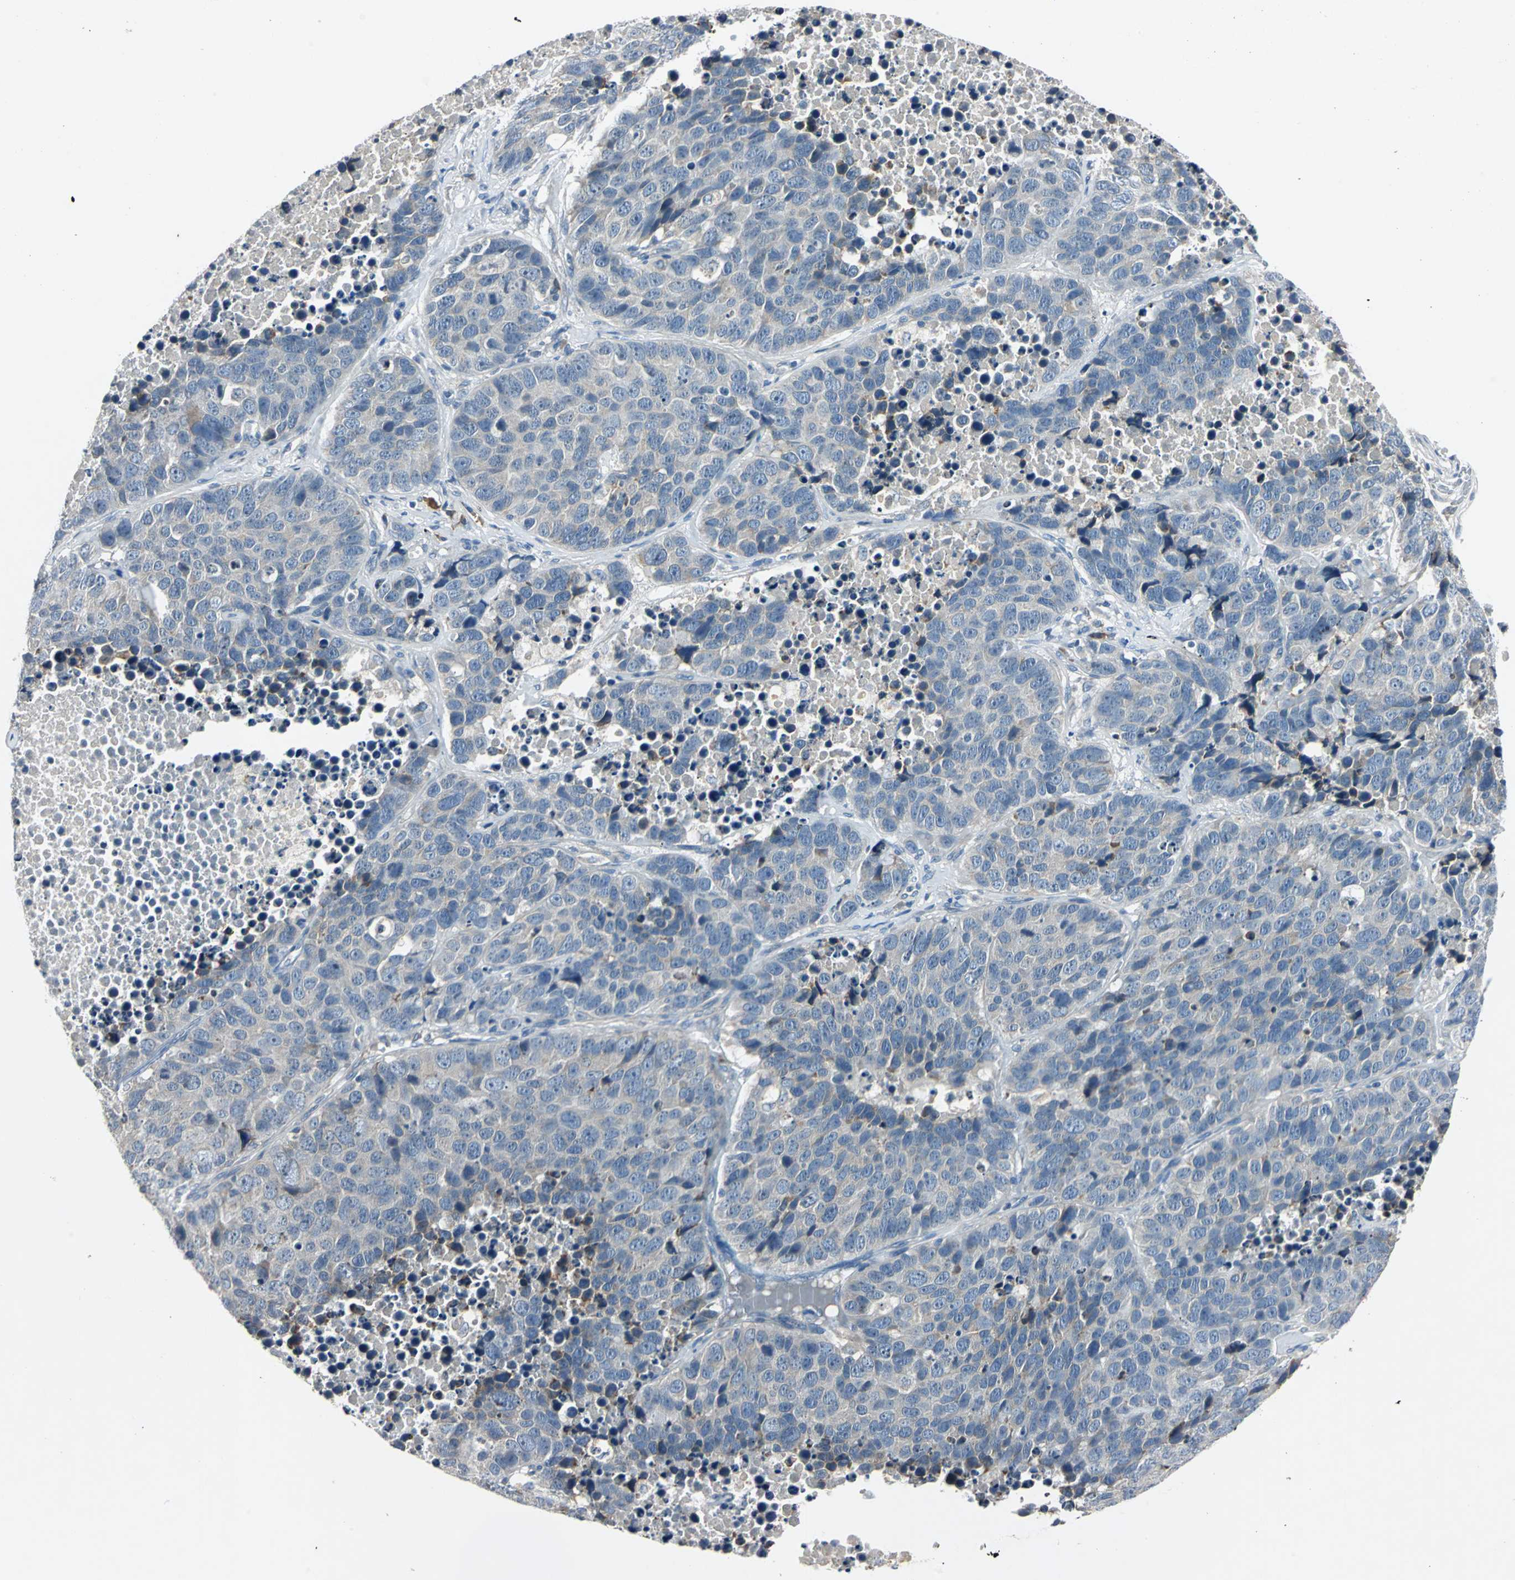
{"staining": {"intensity": "negative", "quantity": "none", "location": "none"}, "tissue": "carcinoid", "cell_type": "Tumor cells", "image_type": "cancer", "snomed": [{"axis": "morphology", "description": "Carcinoid, malignant, NOS"}, {"axis": "topography", "description": "Lung"}], "caption": "Protein analysis of malignant carcinoid demonstrates no significant positivity in tumor cells.", "gene": "SLC2A13", "patient": {"sex": "male", "age": 60}}